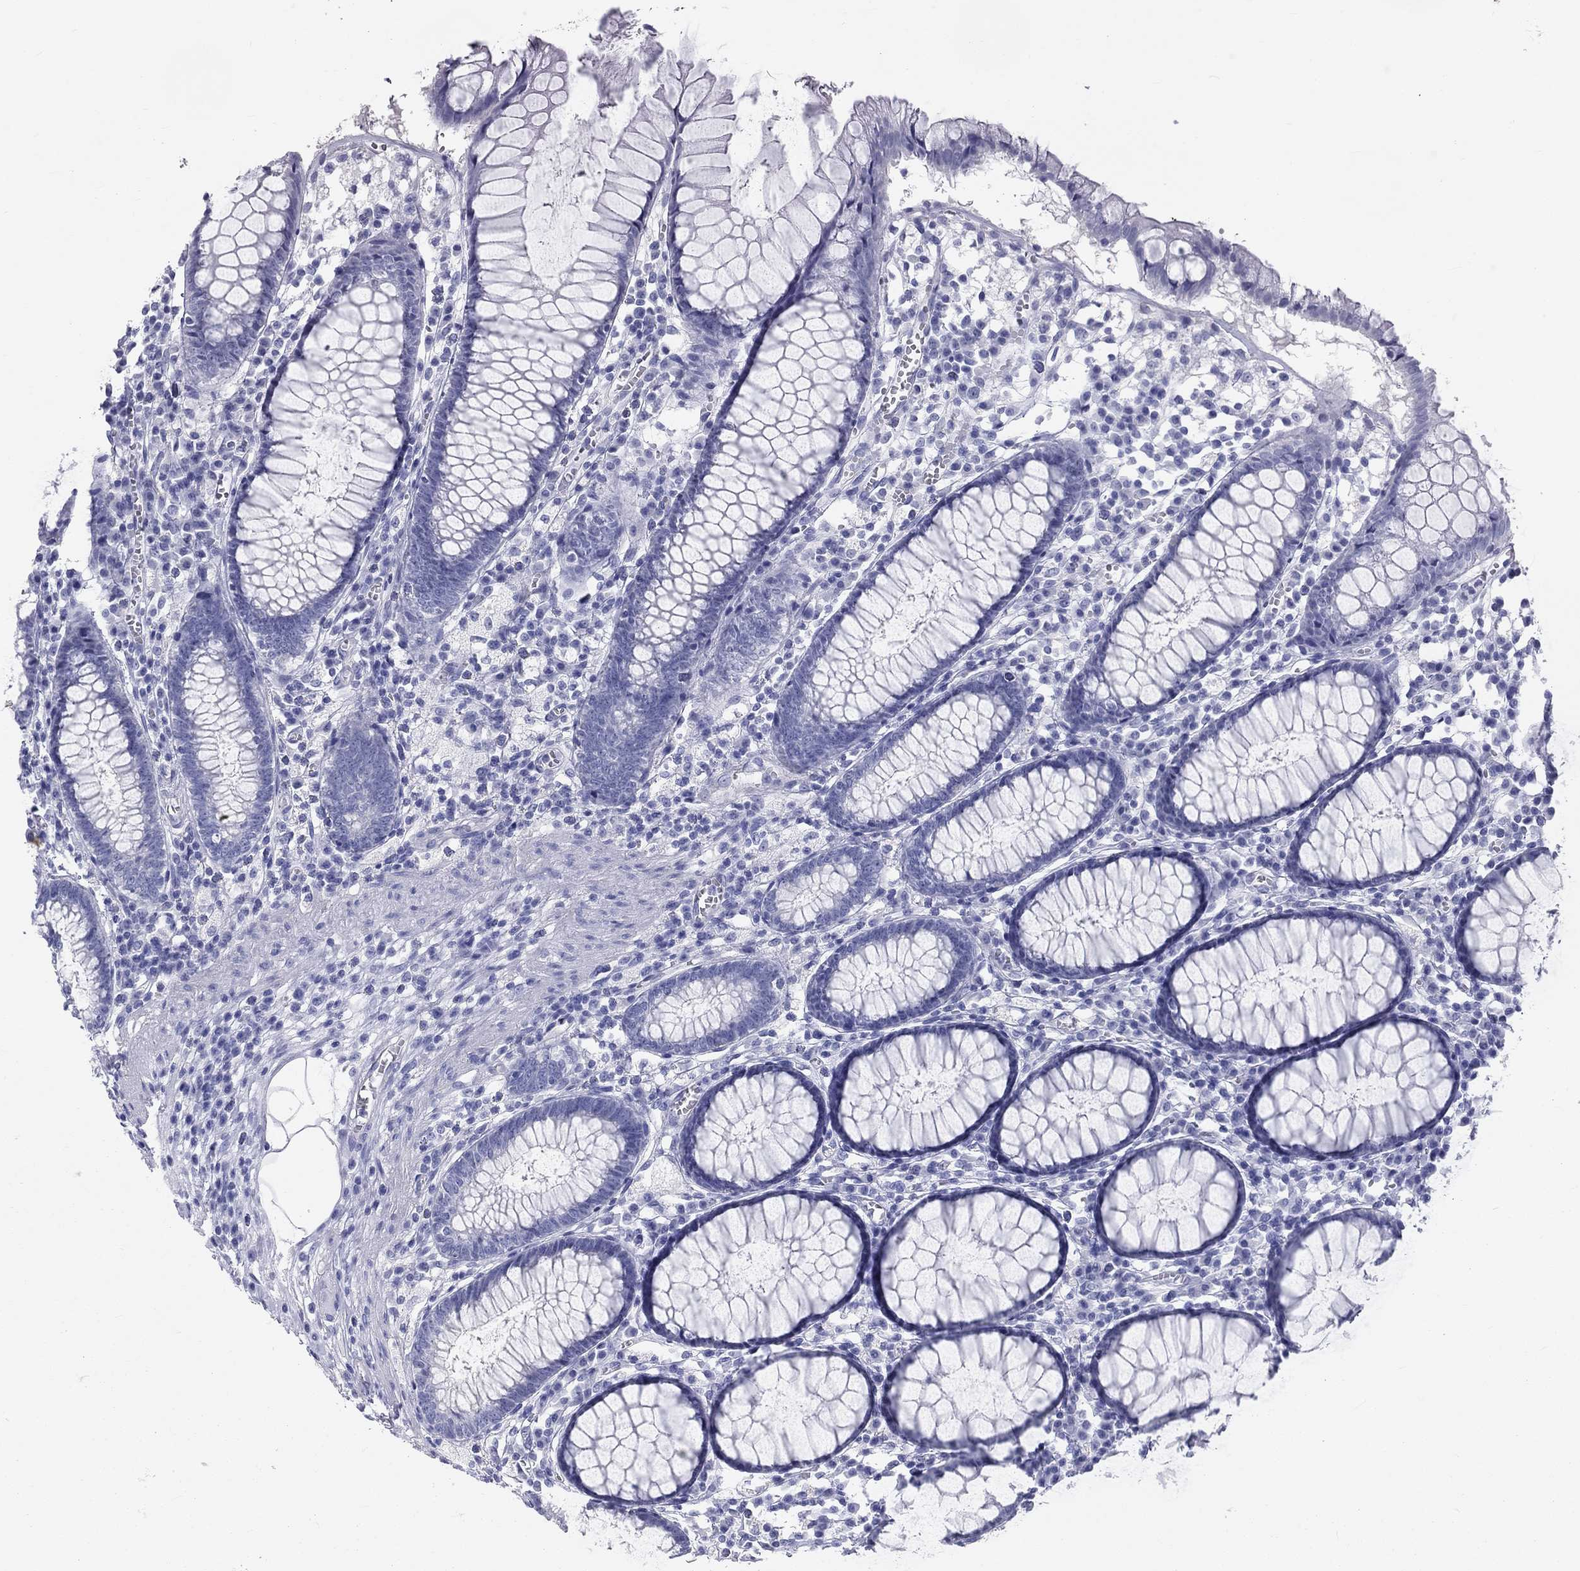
{"staining": {"intensity": "negative", "quantity": "none", "location": "none"}, "tissue": "colon", "cell_type": "Endothelial cells", "image_type": "normal", "snomed": [{"axis": "morphology", "description": "Normal tissue, NOS"}, {"axis": "topography", "description": "Colon"}], "caption": "This is a image of immunohistochemistry staining of unremarkable colon, which shows no positivity in endothelial cells.", "gene": "DNALI1", "patient": {"sex": "male", "age": 65}}